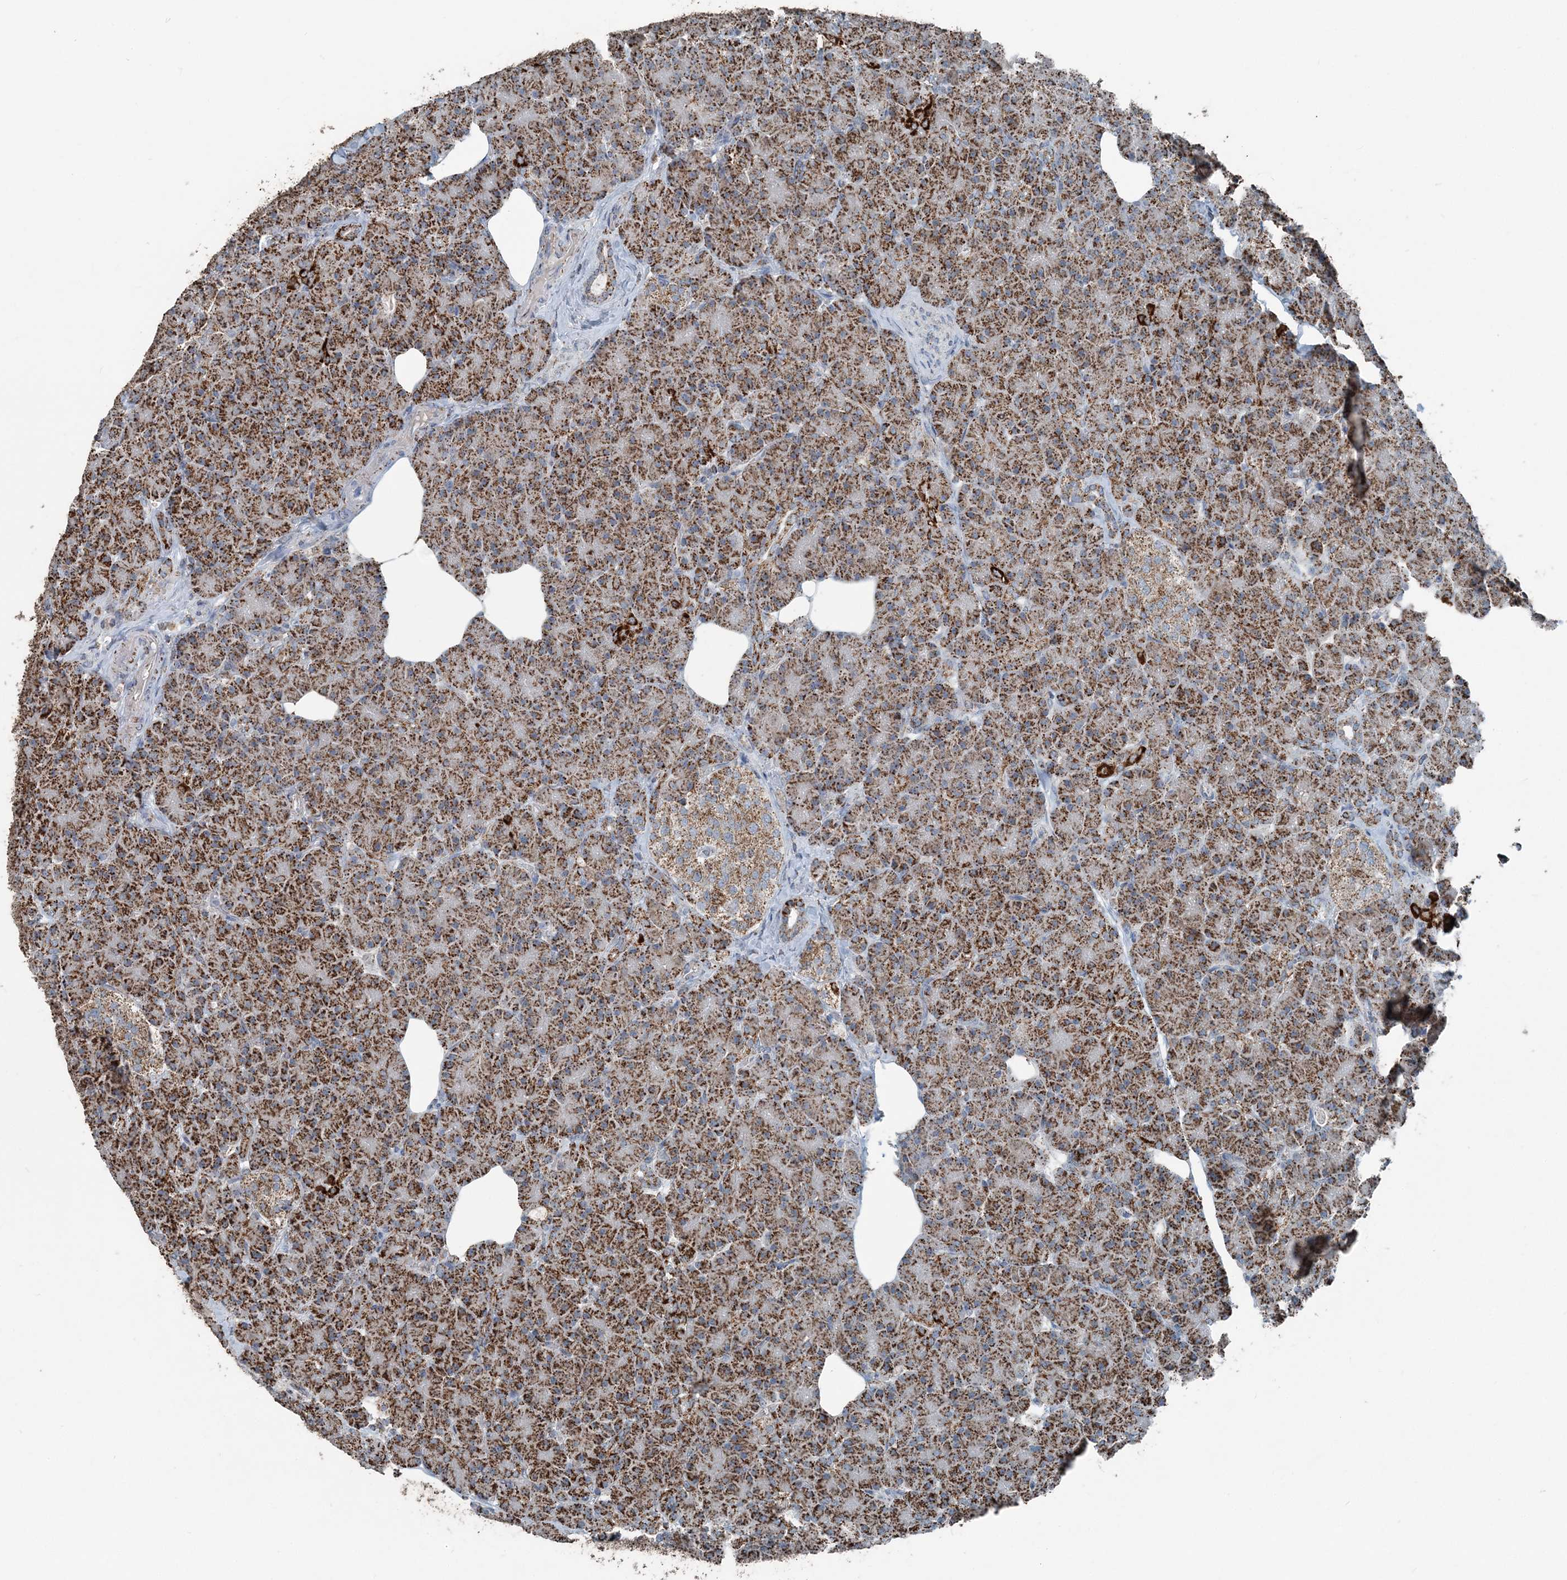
{"staining": {"intensity": "strong", "quantity": ">75%", "location": "cytoplasmic/membranous"}, "tissue": "pancreas", "cell_type": "Exocrine glandular cells", "image_type": "normal", "snomed": [{"axis": "morphology", "description": "Normal tissue, NOS"}, {"axis": "topography", "description": "Pancreas"}], "caption": "A brown stain labels strong cytoplasmic/membranous expression of a protein in exocrine glandular cells of normal human pancreas.", "gene": "SUCLG1", "patient": {"sex": "female", "age": 43}}